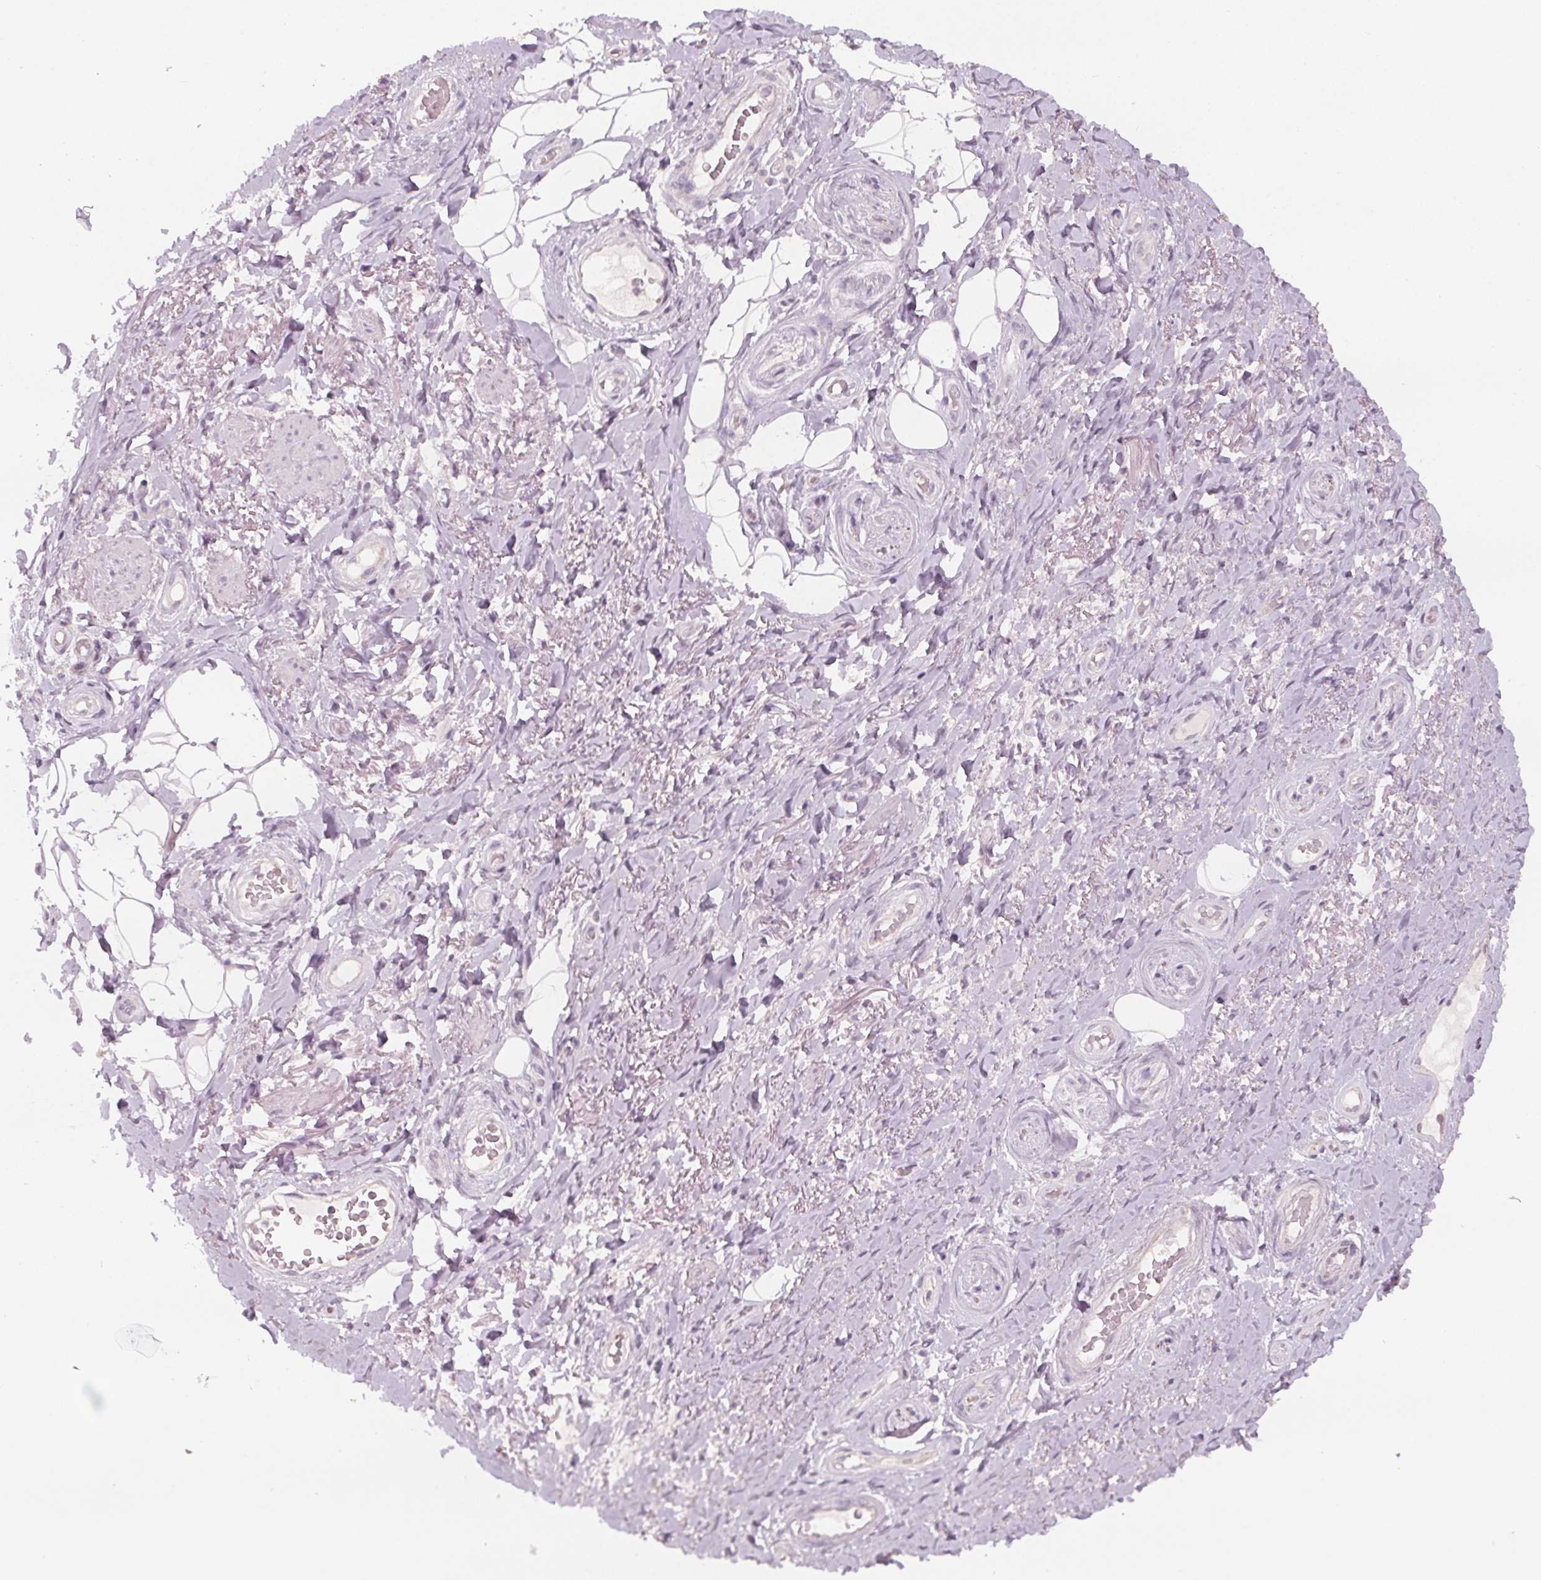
{"staining": {"intensity": "negative", "quantity": "none", "location": "none"}, "tissue": "adipose tissue", "cell_type": "Adipocytes", "image_type": "normal", "snomed": [{"axis": "morphology", "description": "Normal tissue, NOS"}, {"axis": "topography", "description": "Anal"}, {"axis": "topography", "description": "Peripheral nerve tissue"}], "caption": "Adipocytes are negative for protein expression in unremarkable human adipose tissue. (DAB IHC with hematoxylin counter stain).", "gene": "ATP1A1", "patient": {"sex": "male", "age": 53}}